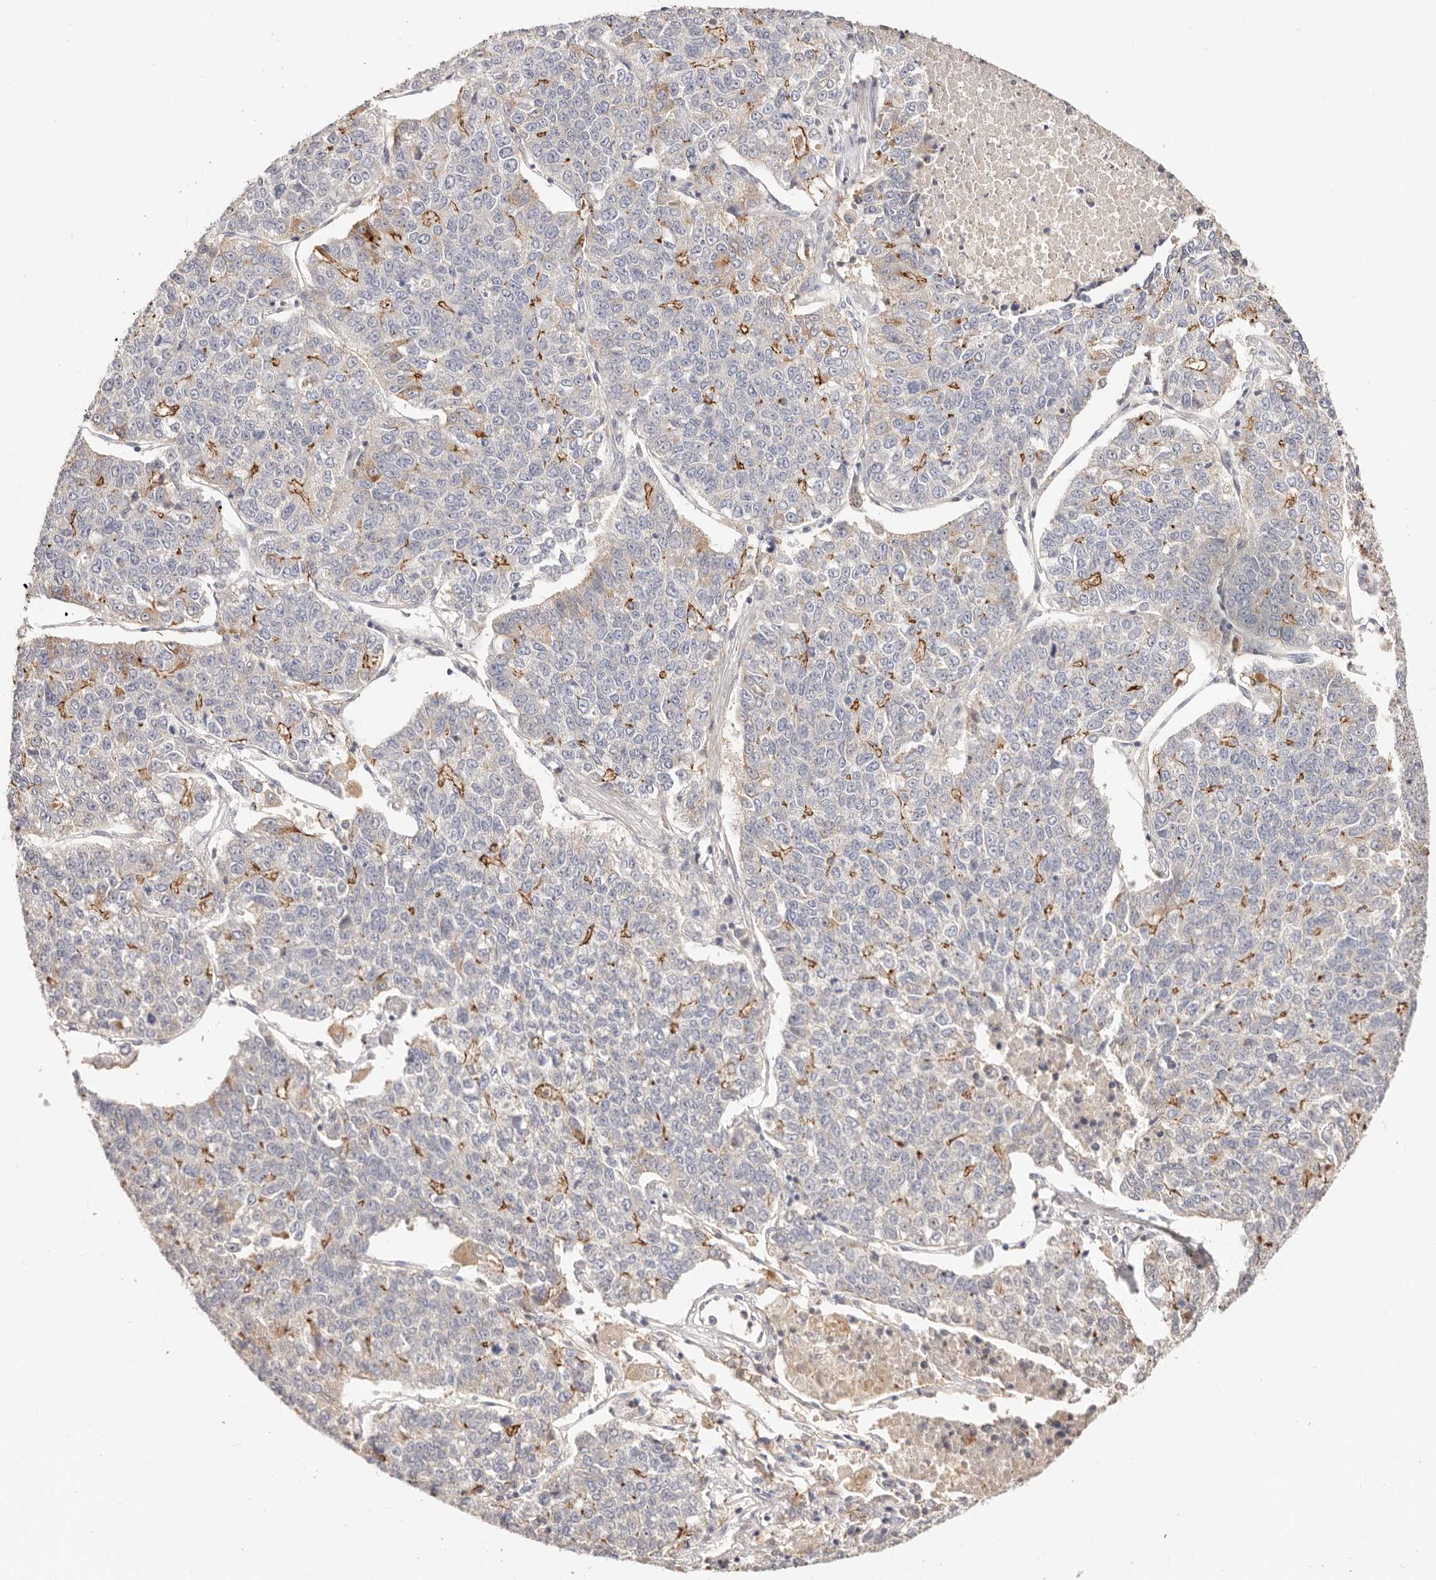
{"staining": {"intensity": "moderate", "quantity": "<25%", "location": "cytoplasmic/membranous"}, "tissue": "lung cancer", "cell_type": "Tumor cells", "image_type": "cancer", "snomed": [{"axis": "morphology", "description": "Adenocarcinoma, NOS"}, {"axis": "topography", "description": "Lung"}], "caption": "Adenocarcinoma (lung) stained for a protein (brown) demonstrates moderate cytoplasmic/membranous positive staining in approximately <25% of tumor cells.", "gene": "CXADR", "patient": {"sex": "male", "age": 49}}